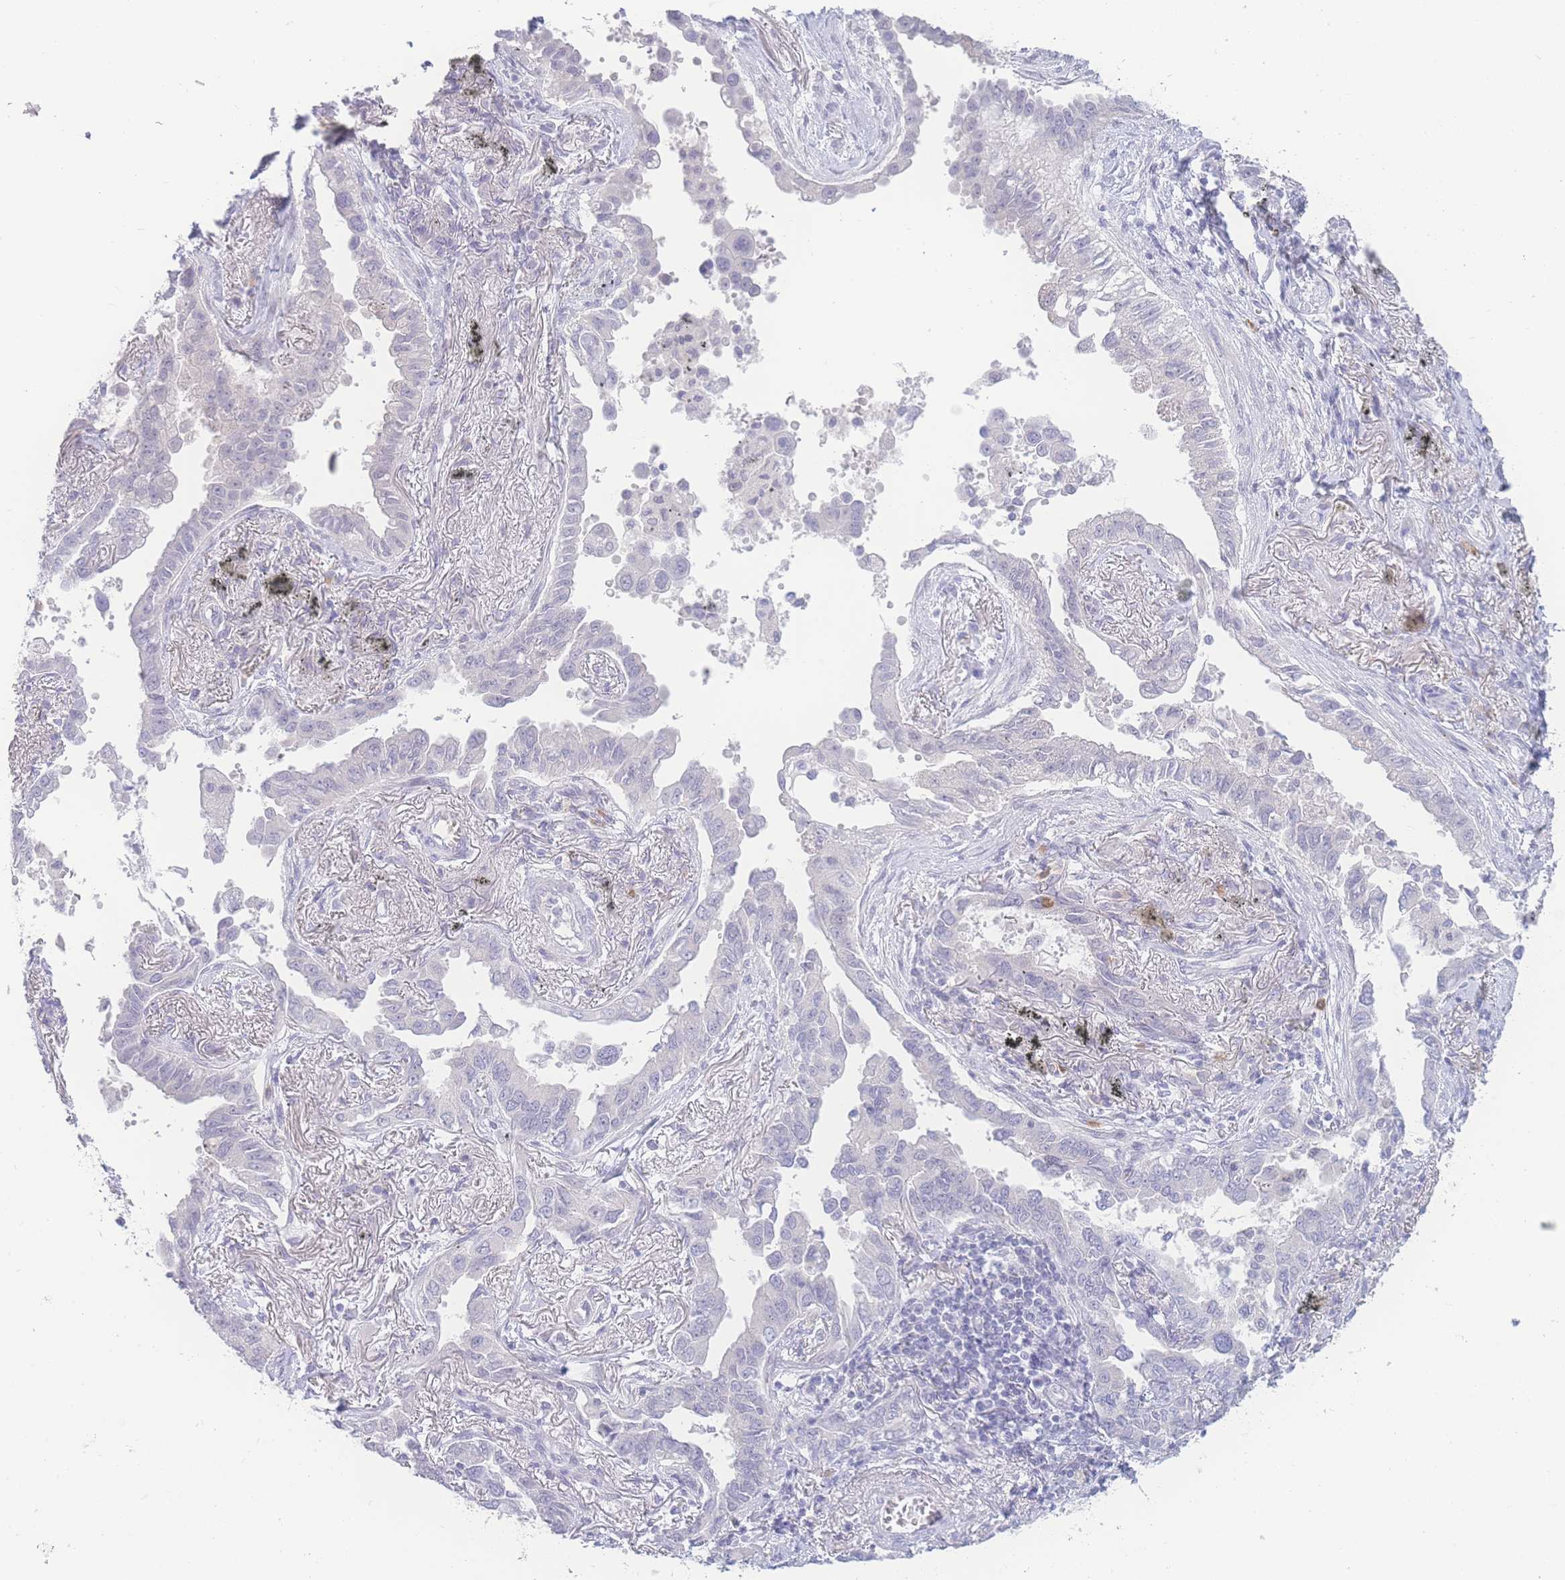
{"staining": {"intensity": "negative", "quantity": "none", "location": "none"}, "tissue": "lung cancer", "cell_type": "Tumor cells", "image_type": "cancer", "snomed": [{"axis": "morphology", "description": "Adenocarcinoma, NOS"}, {"axis": "topography", "description": "Lung"}], "caption": "IHC micrograph of lung adenocarcinoma stained for a protein (brown), which exhibits no positivity in tumor cells.", "gene": "PRSS22", "patient": {"sex": "male", "age": 67}}